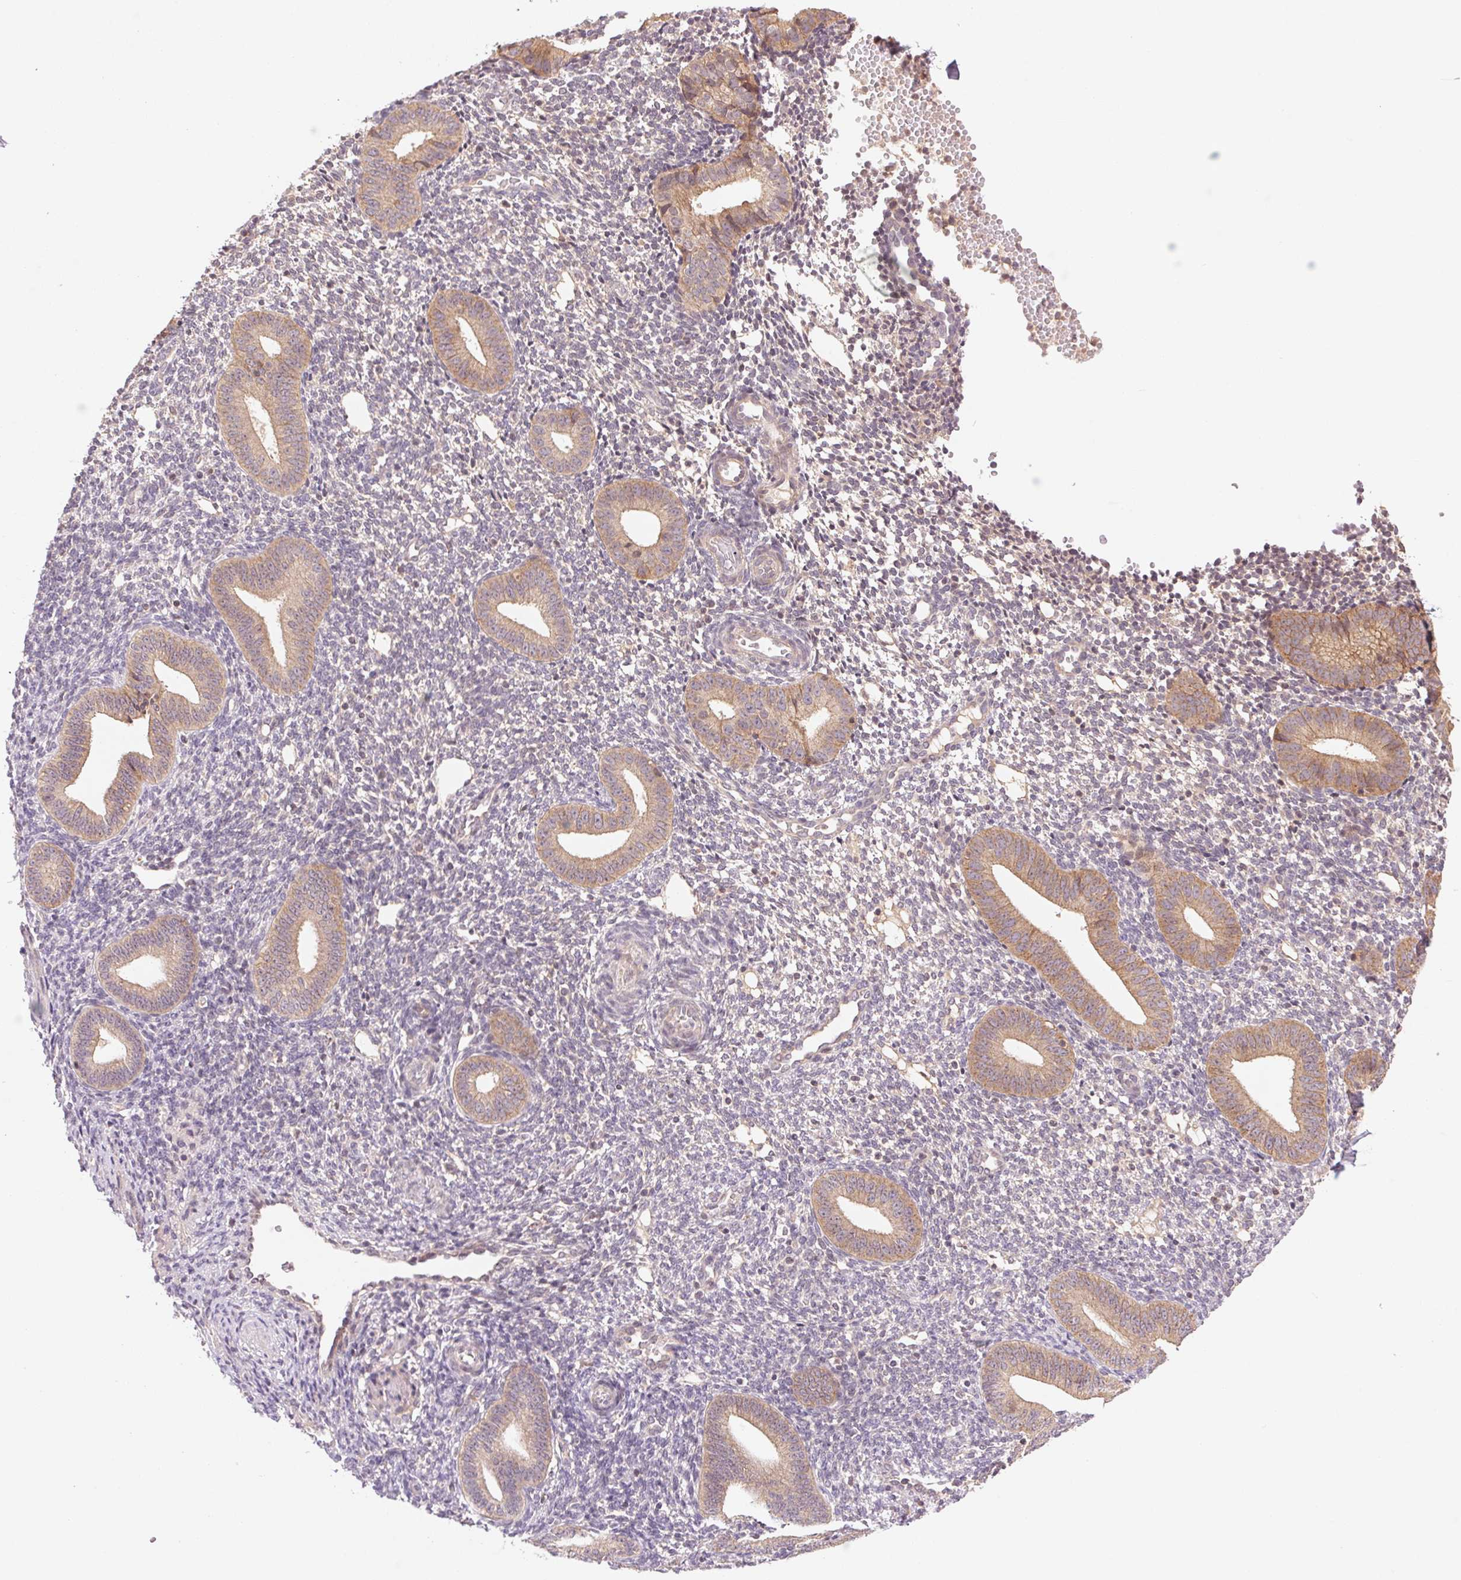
{"staining": {"intensity": "negative", "quantity": "none", "location": "none"}, "tissue": "endometrium", "cell_type": "Cells in endometrial stroma", "image_type": "normal", "snomed": [{"axis": "morphology", "description": "Normal tissue, NOS"}, {"axis": "topography", "description": "Endometrium"}], "caption": "This is an IHC histopathology image of benign endometrium. There is no expression in cells in endometrial stroma.", "gene": "BNIP5", "patient": {"sex": "female", "age": 40}}